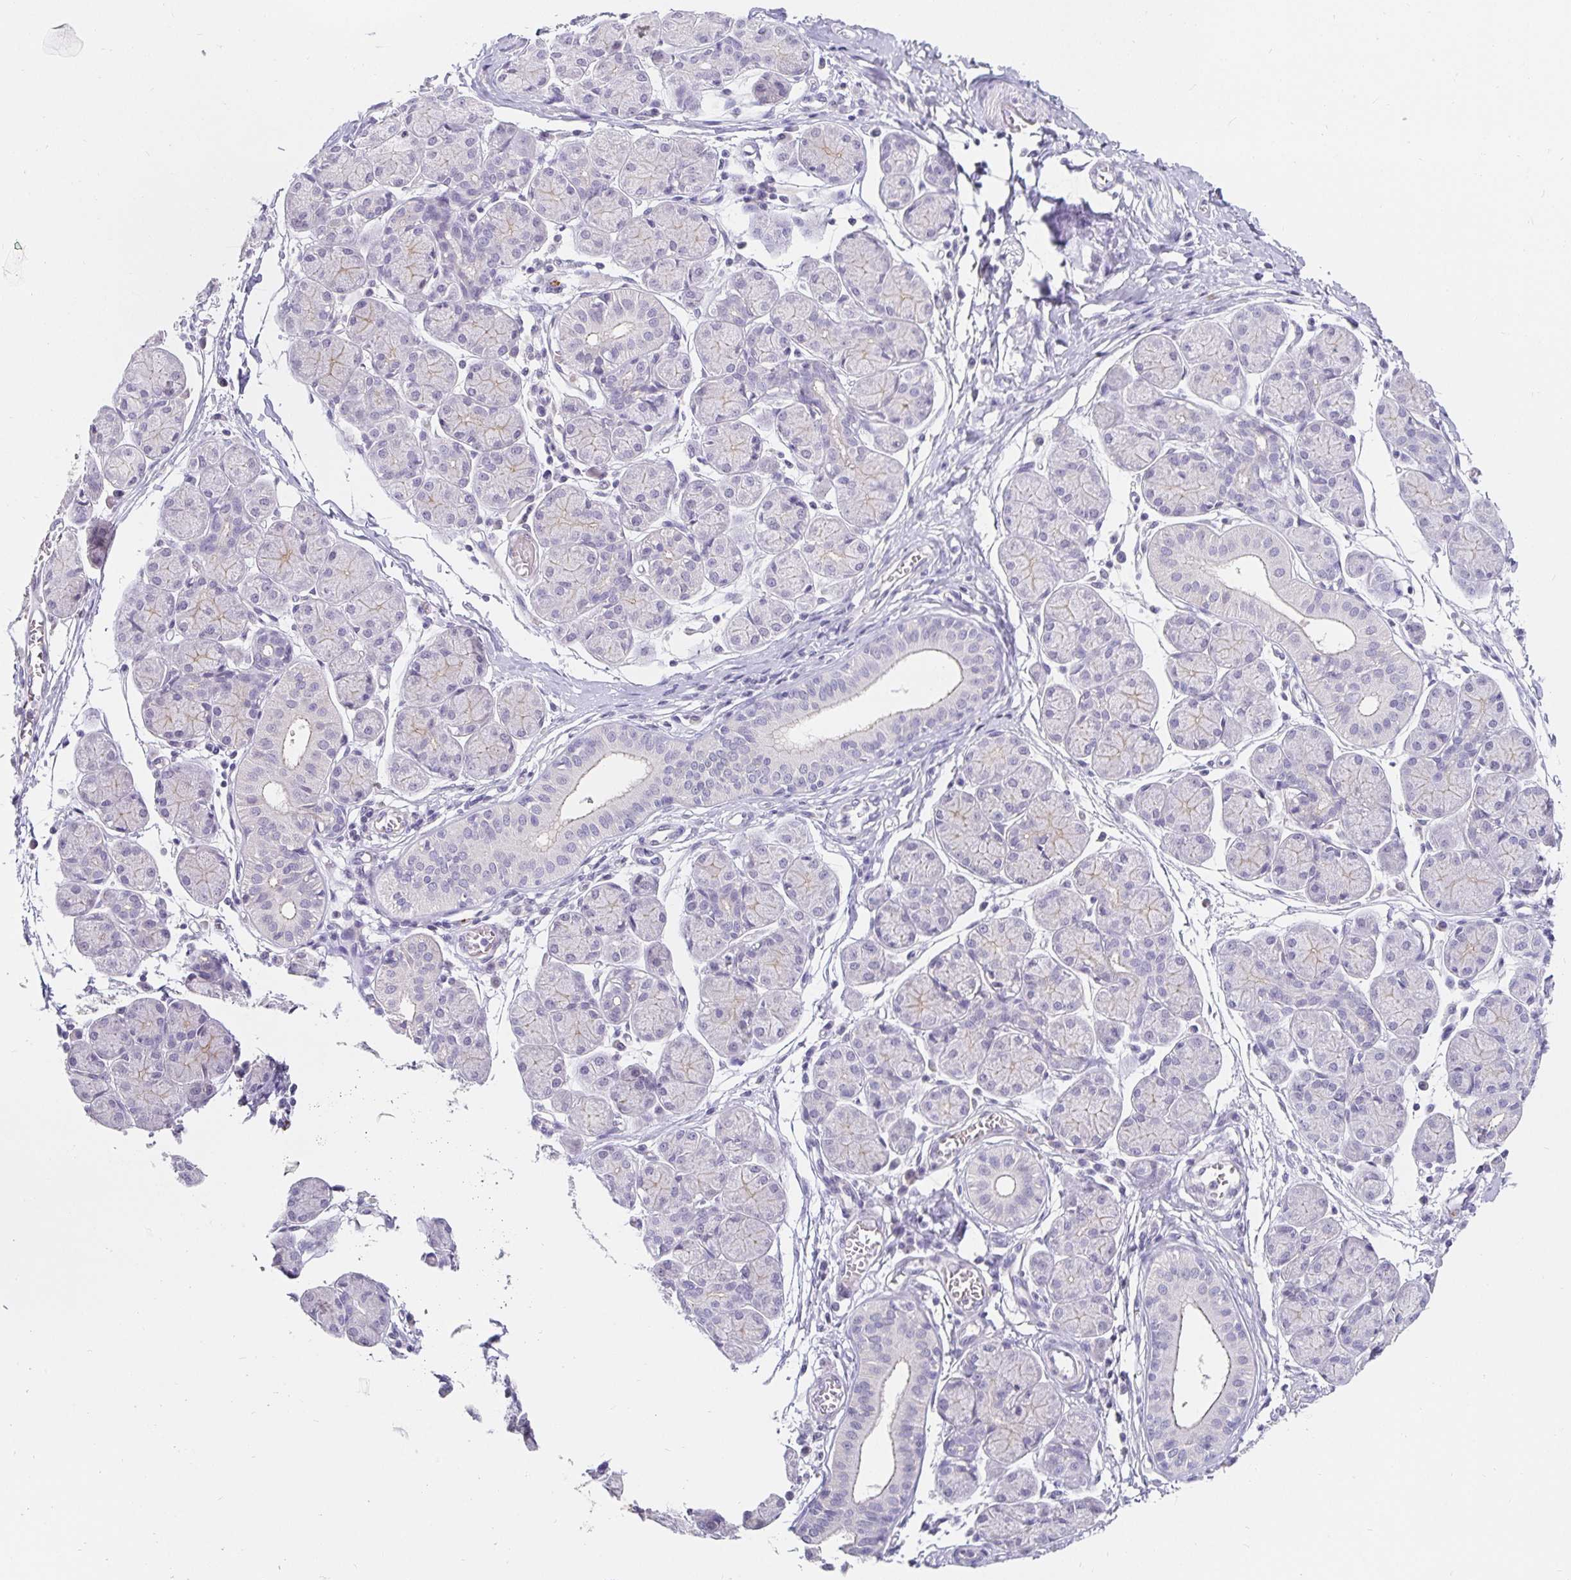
{"staining": {"intensity": "weak", "quantity": "<25%", "location": "cytoplasmic/membranous"}, "tissue": "salivary gland", "cell_type": "Glandular cells", "image_type": "normal", "snomed": [{"axis": "morphology", "description": "Normal tissue, NOS"}, {"axis": "morphology", "description": "Inflammation, NOS"}, {"axis": "topography", "description": "Lymph node"}, {"axis": "topography", "description": "Salivary gland"}], "caption": "There is no significant positivity in glandular cells of salivary gland. (Immunohistochemistry (ihc), brightfield microscopy, high magnification).", "gene": "PDX1", "patient": {"sex": "male", "age": 3}}